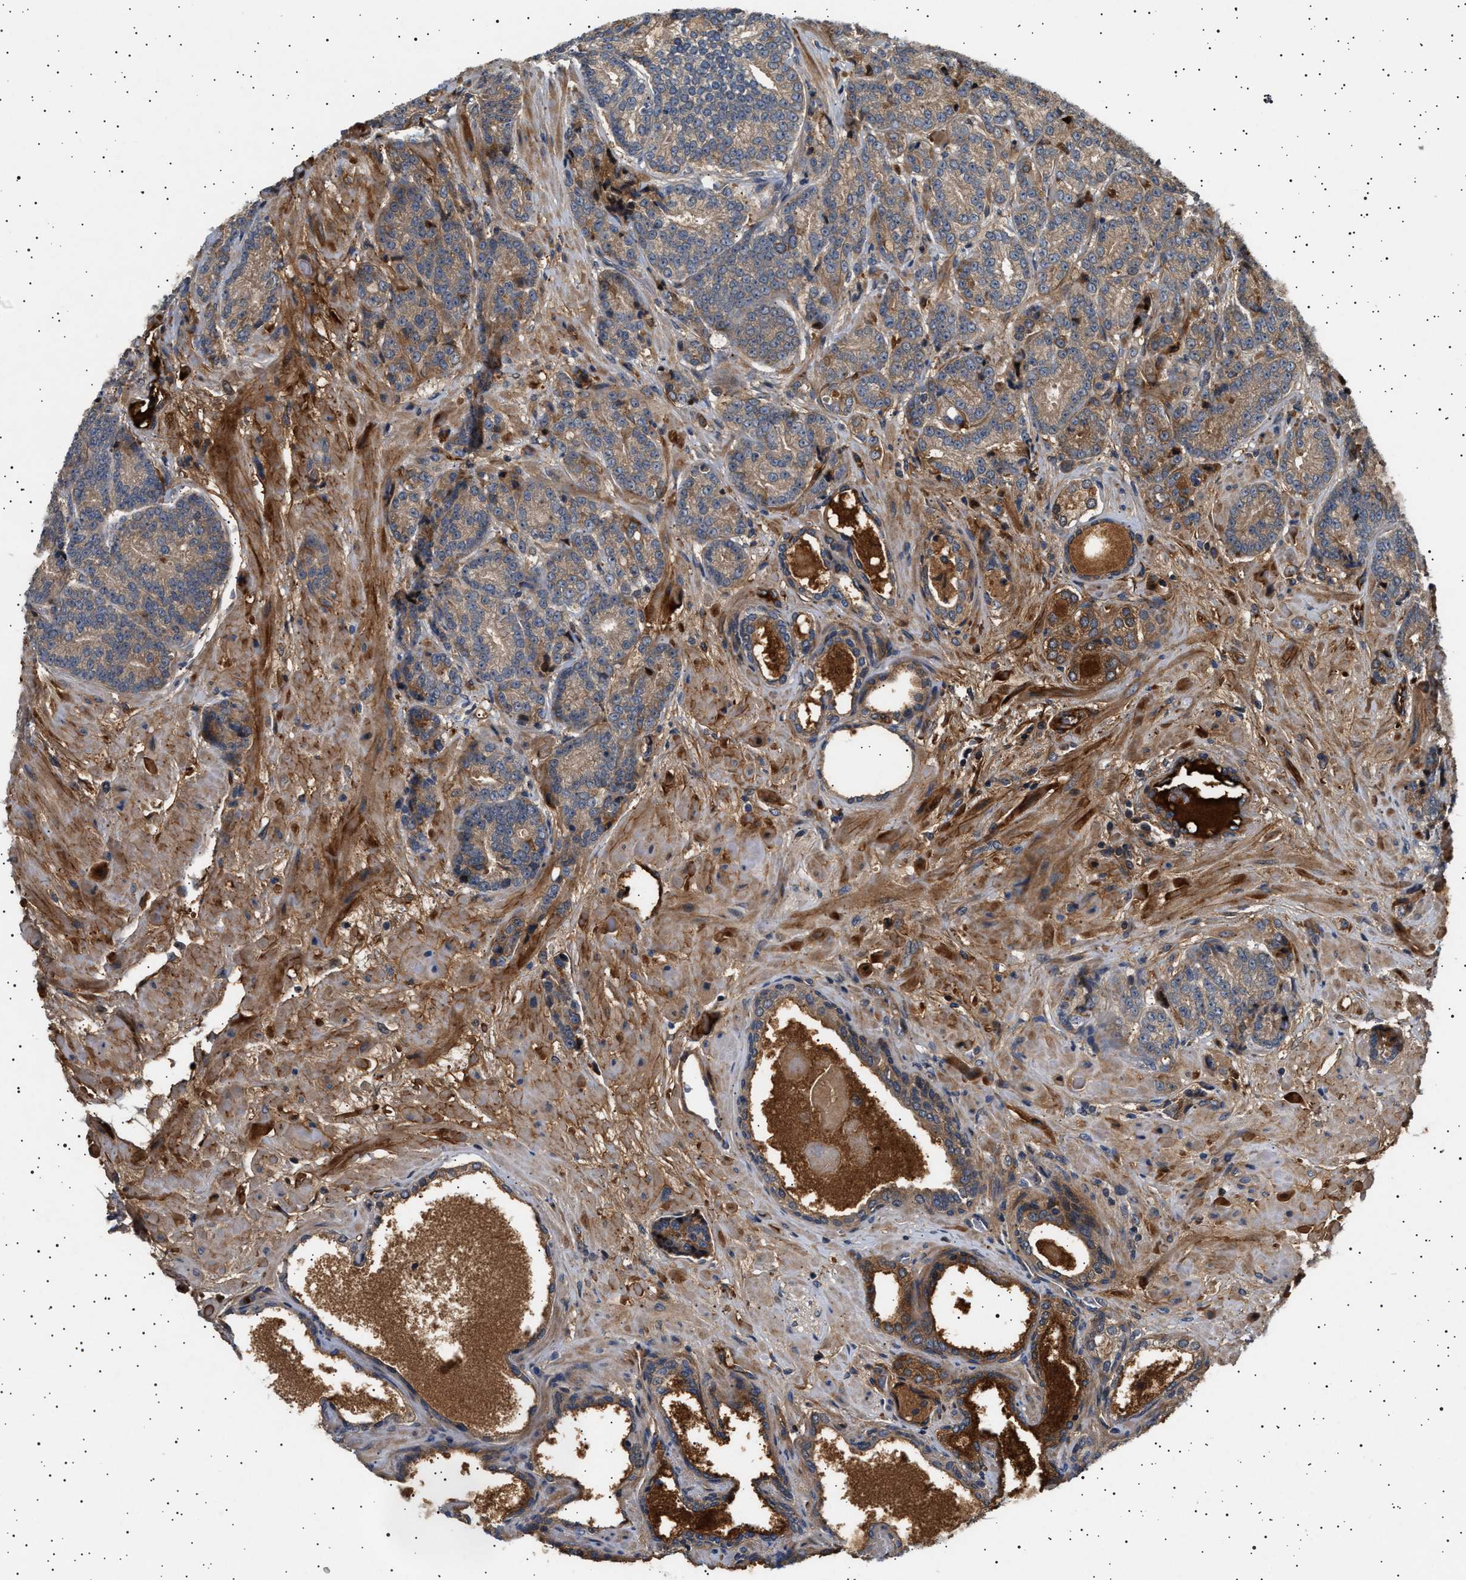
{"staining": {"intensity": "weak", "quantity": ">75%", "location": "cytoplasmic/membranous"}, "tissue": "prostate cancer", "cell_type": "Tumor cells", "image_type": "cancer", "snomed": [{"axis": "morphology", "description": "Adenocarcinoma, High grade"}, {"axis": "topography", "description": "Prostate"}], "caption": "Immunohistochemical staining of prostate cancer (adenocarcinoma (high-grade)) shows weak cytoplasmic/membranous protein expression in about >75% of tumor cells. (DAB = brown stain, brightfield microscopy at high magnification).", "gene": "FICD", "patient": {"sex": "male", "age": 61}}